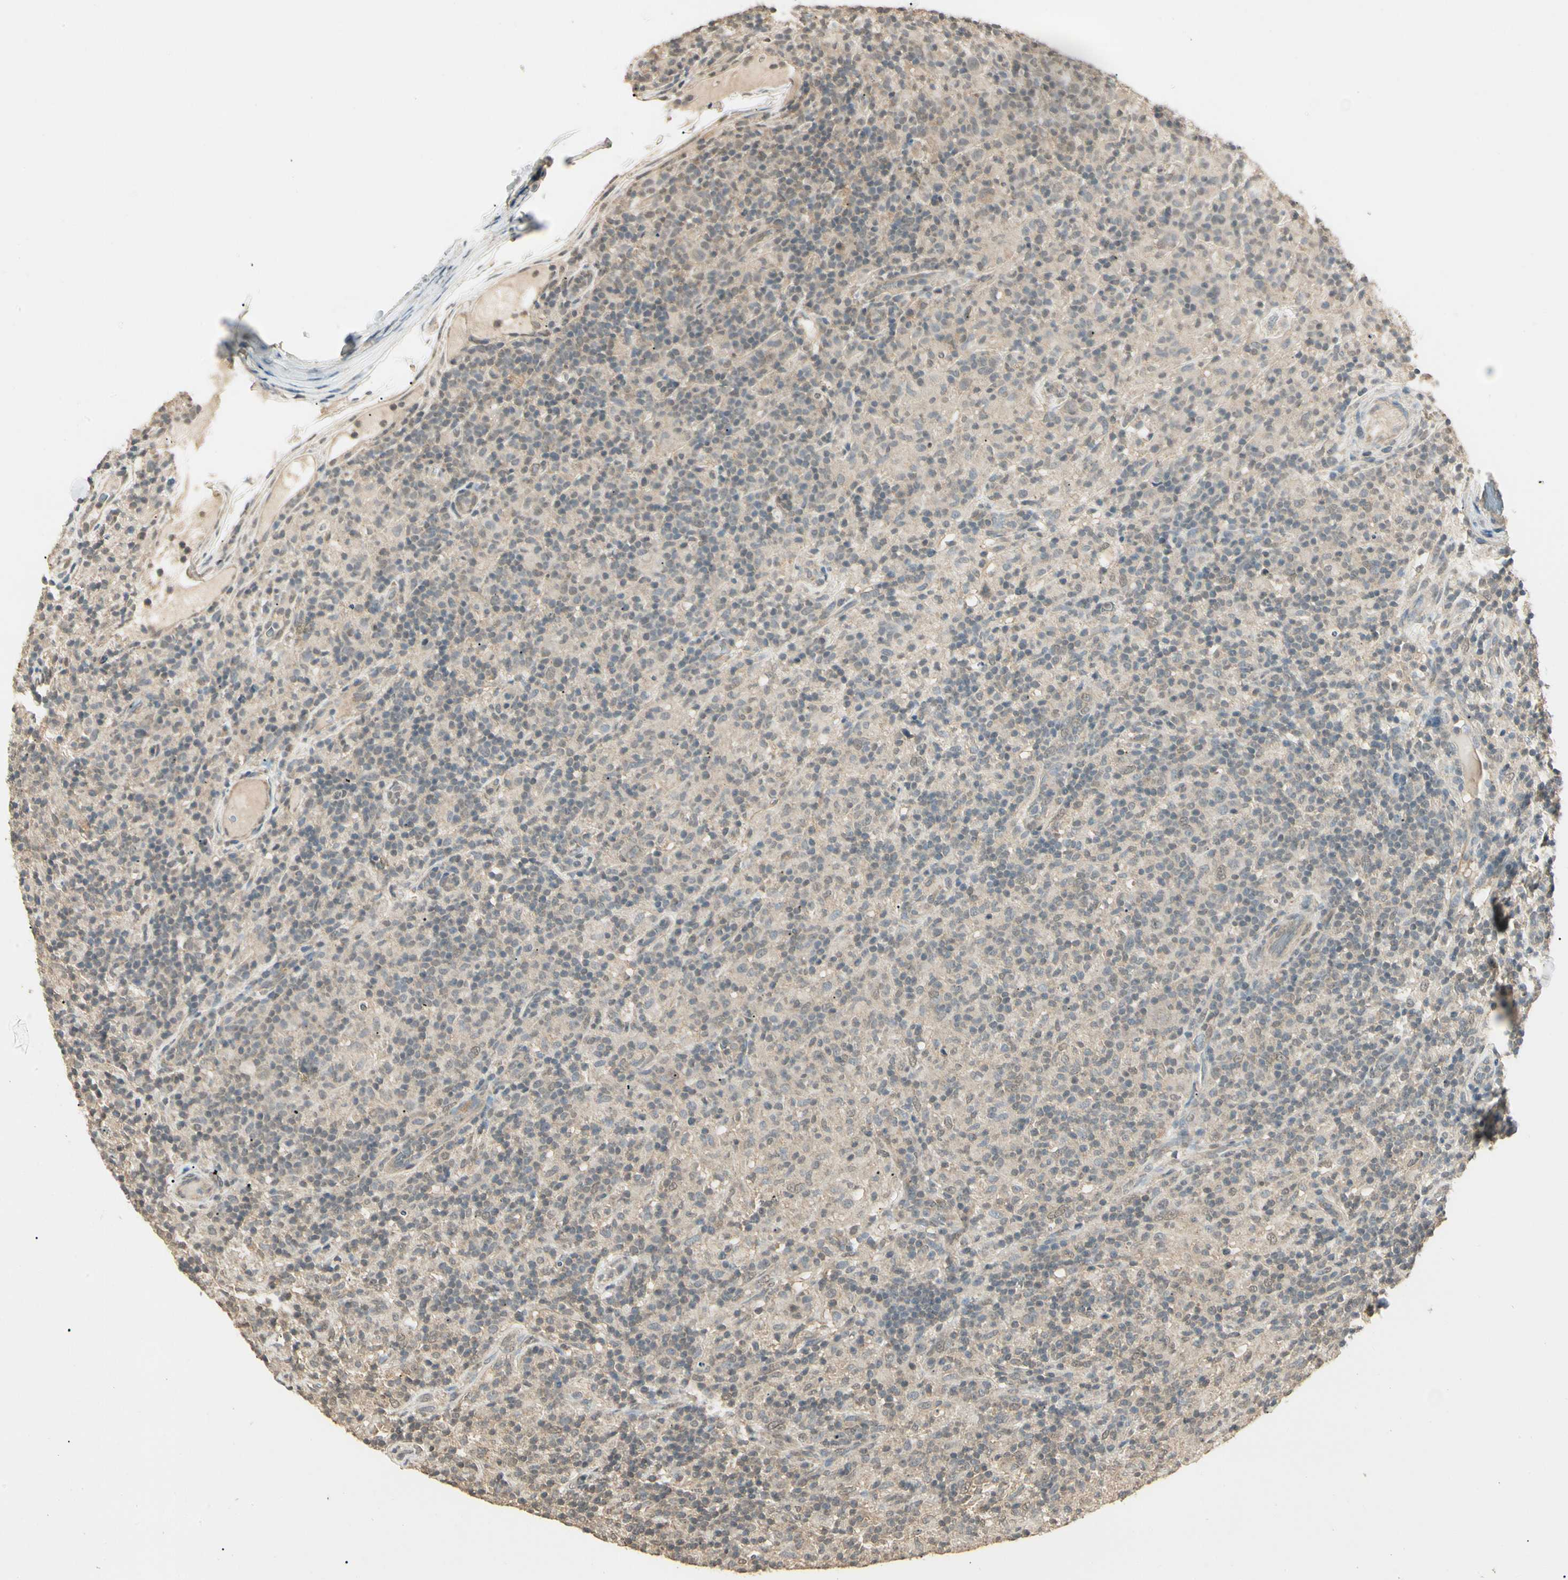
{"staining": {"intensity": "weak", "quantity": ">75%", "location": "cytoplasmic/membranous"}, "tissue": "lymphoma", "cell_type": "Tumor cells", "image_type": "cancer", "snomed": [{"axis": "morphology", "description": "Hodgkin's disease, NOS"}, {"axis": "topography", "description": "Lymph node"}], "caption": "Brown immunohistochemical staining in human lymphoma reveals weak cytoplasmic/membranous positivity in approximately >75% of tumor cells. The protein of interest is shown in brown color, while the nuclei are stained blue.", "gene": "SGCA", "patient": {"sex": "male", "age": 70}}